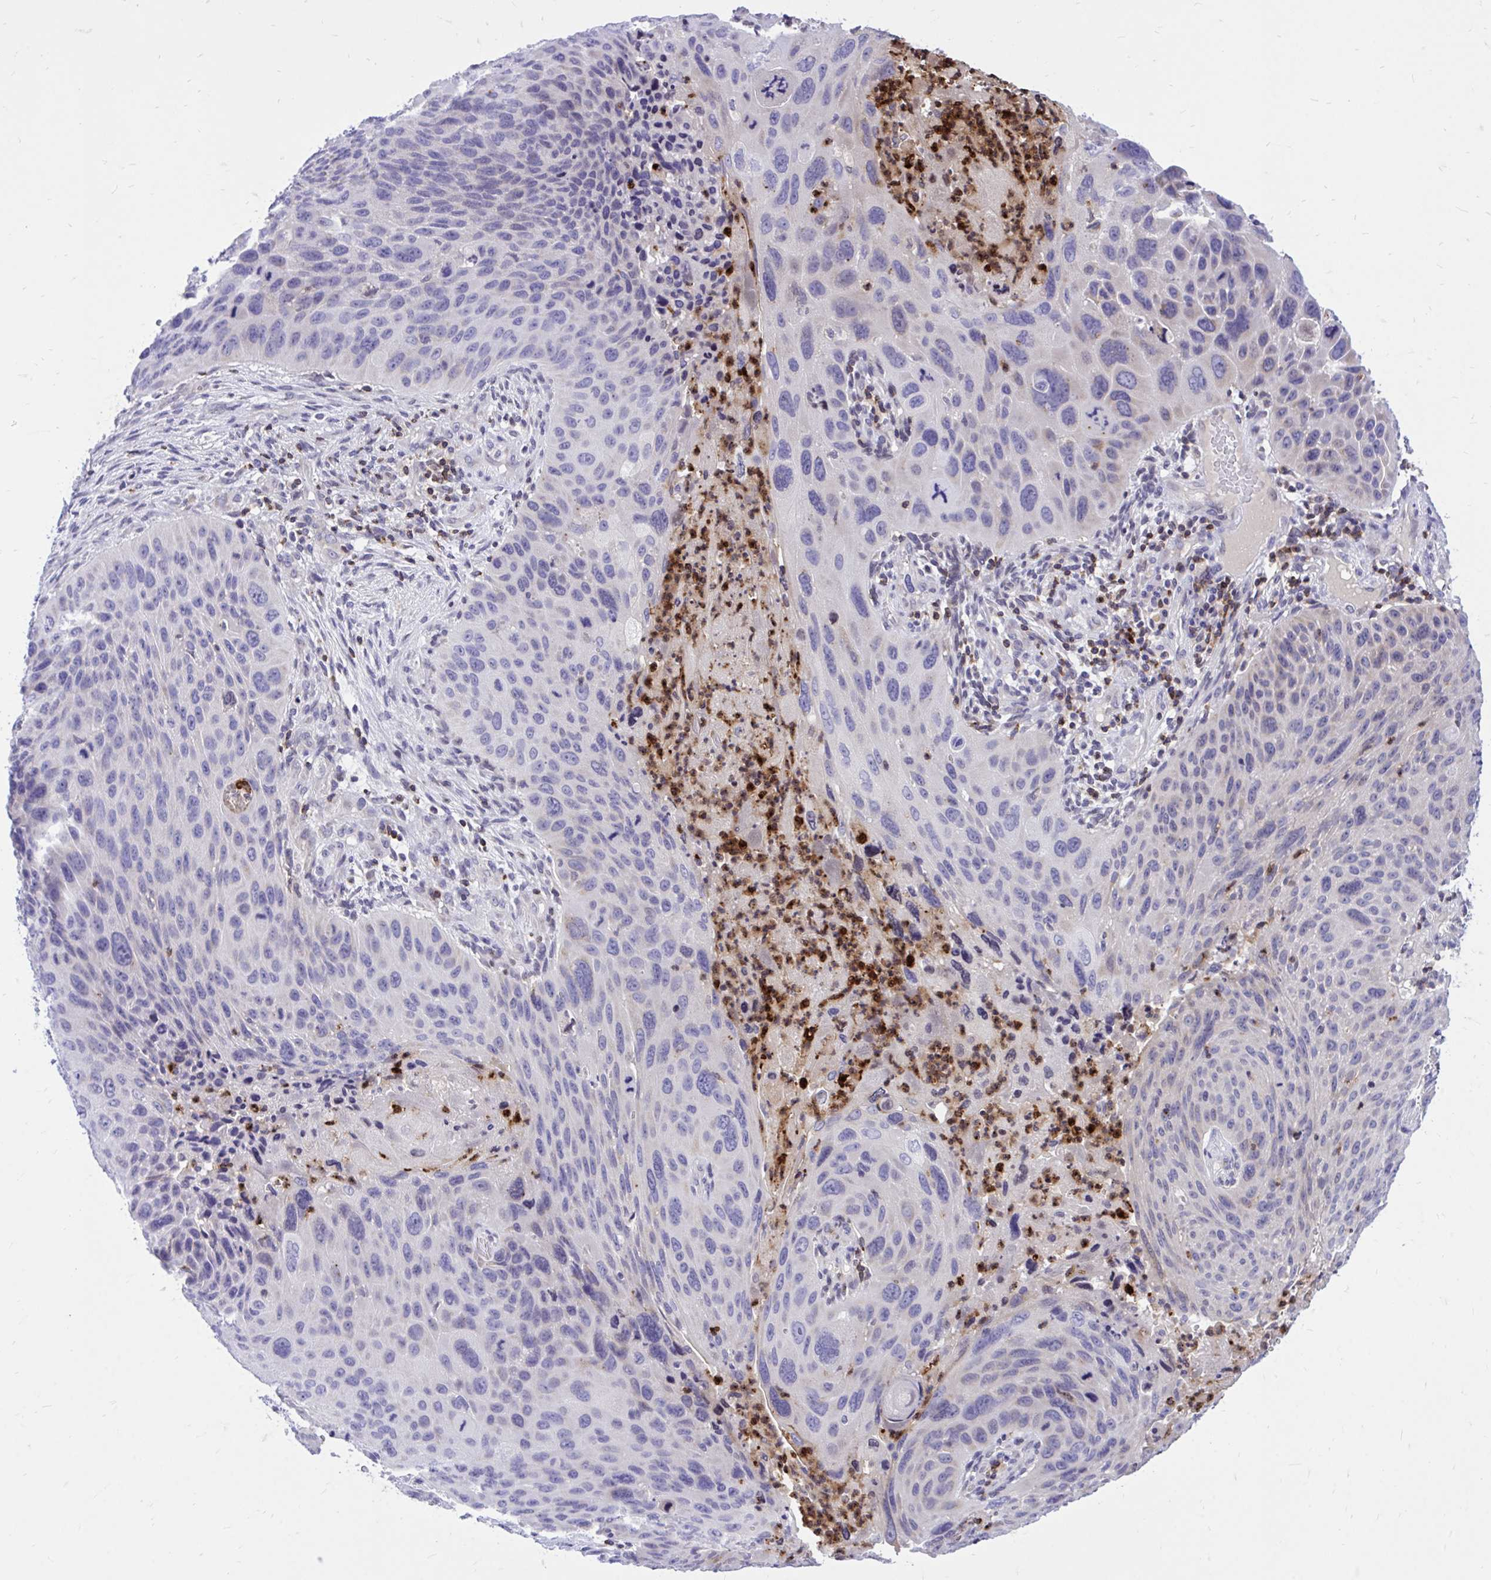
{"staining": {"intensity": "negative", "quantity": "none", "location": "none"}, "tissue": "lung cancer", "cell_type": "Tumor cells", "image_type": "cancer", "snomed": [{"axis": "morphology", "description": "Squamous cell carcinoma, NOS"}, {"axis": "topography", "description": "Lung"}], "caption": "Tumor cells are negative for protein expression in human squamous cell carcinoma (lung).", "gene": "CXCL8", "patient": {"sex": "male", "age": 63}}